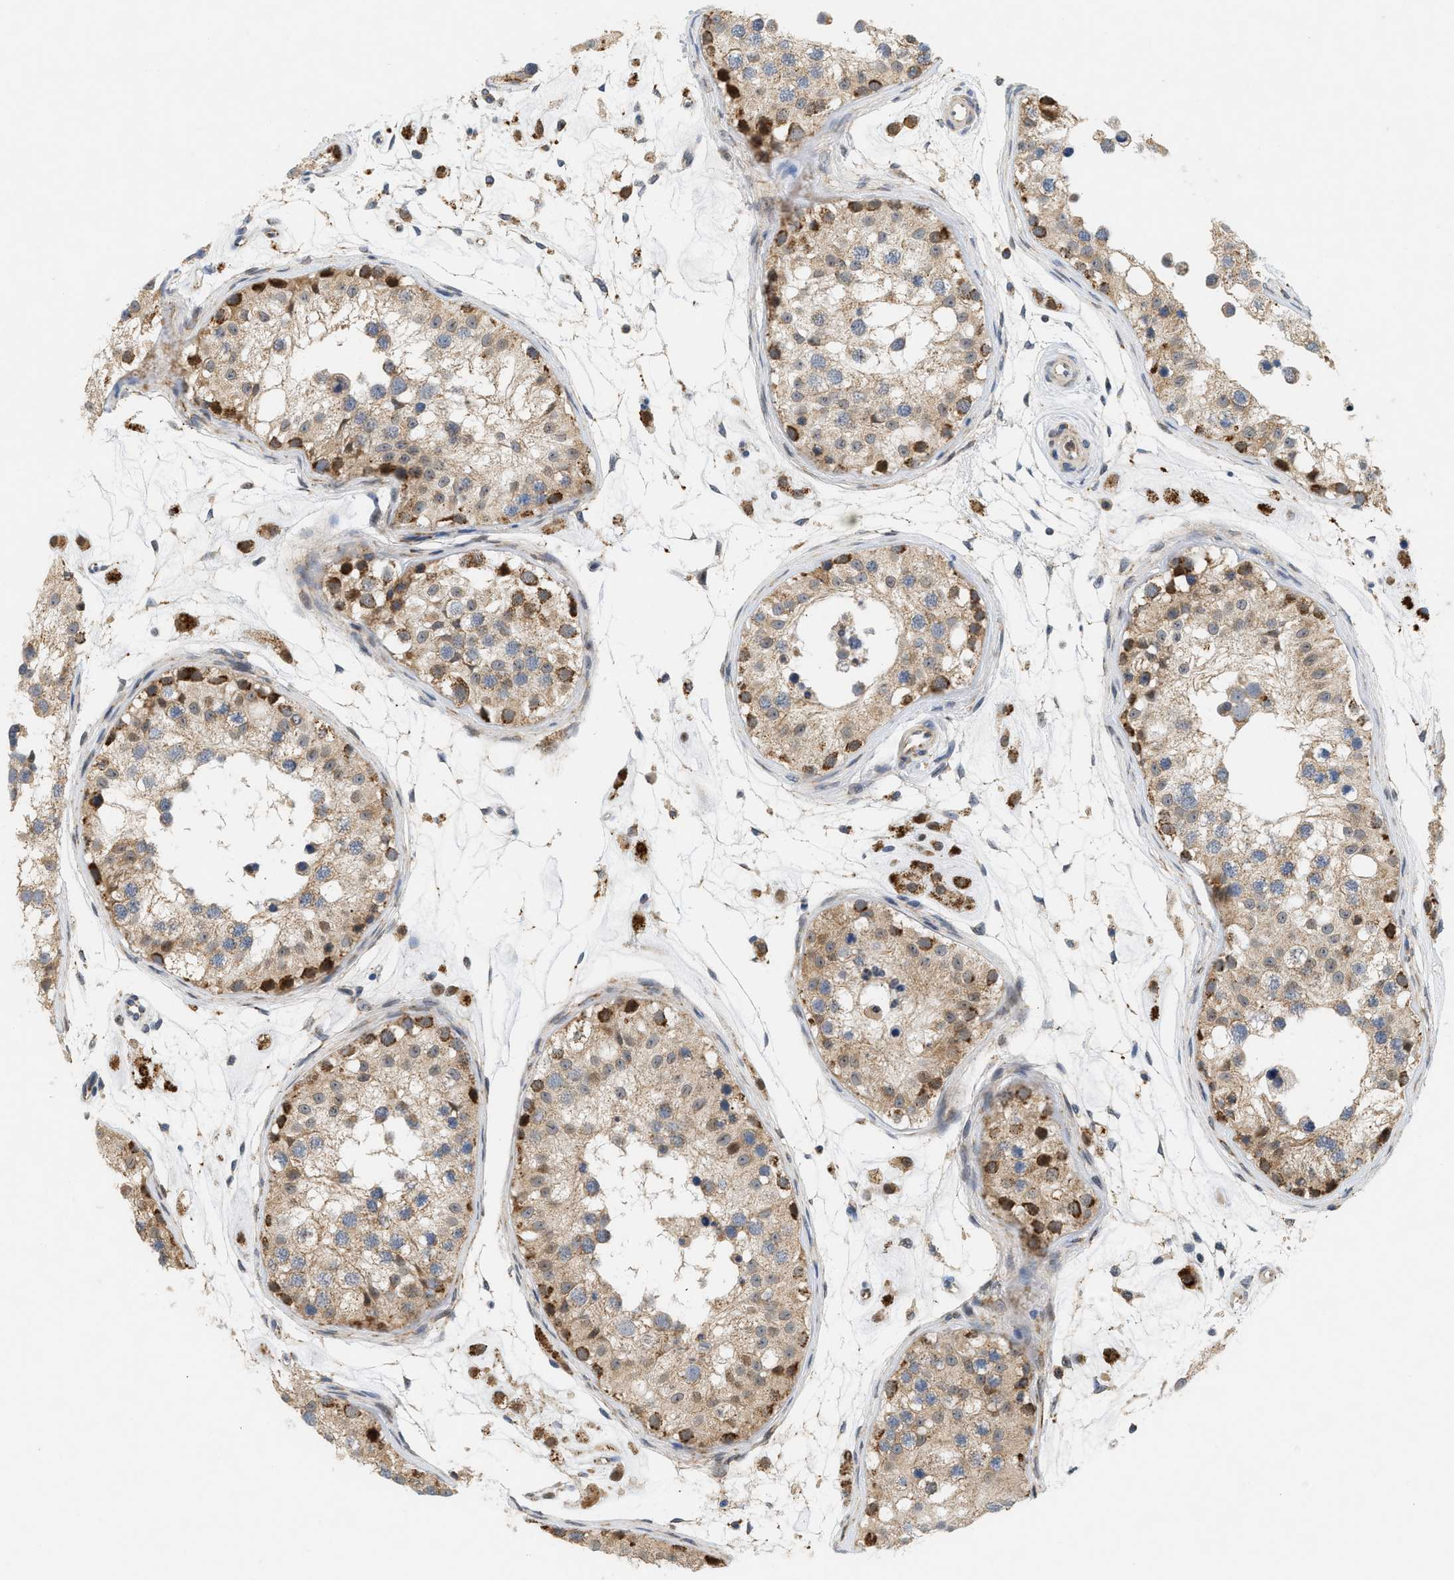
{"staining": {"intensity": "moderate", "quantity": ">75%", "location": "cytoplasmic/membranous"}, "tissue": "testis", "cell_type": "Cells in seminiferous ducts", "image_type": "normal", "snomed": [{"axis": "morphology", "description": "Normal tissue, NOS"}, {"axis": "morphology", "description": "Adenocarcinoma, metastatic, NOS"}, {"axis": "topography", "description": "Testis"}], "caption": "Immunohistochemistry staining of unremarkable testis, which exhibits medium levels of moderate cytoplasmic/membranous staining in about >75% of cells in seminiferous ducts indicating moderate cytoplasmic/membranous protein positivity. The staining was performed using DAB (brown) for protein detection and nuclei were counterstained in hematoxylin (blue).", "gene": "MCU", "patient": {"sex": "male", "age": 26}}